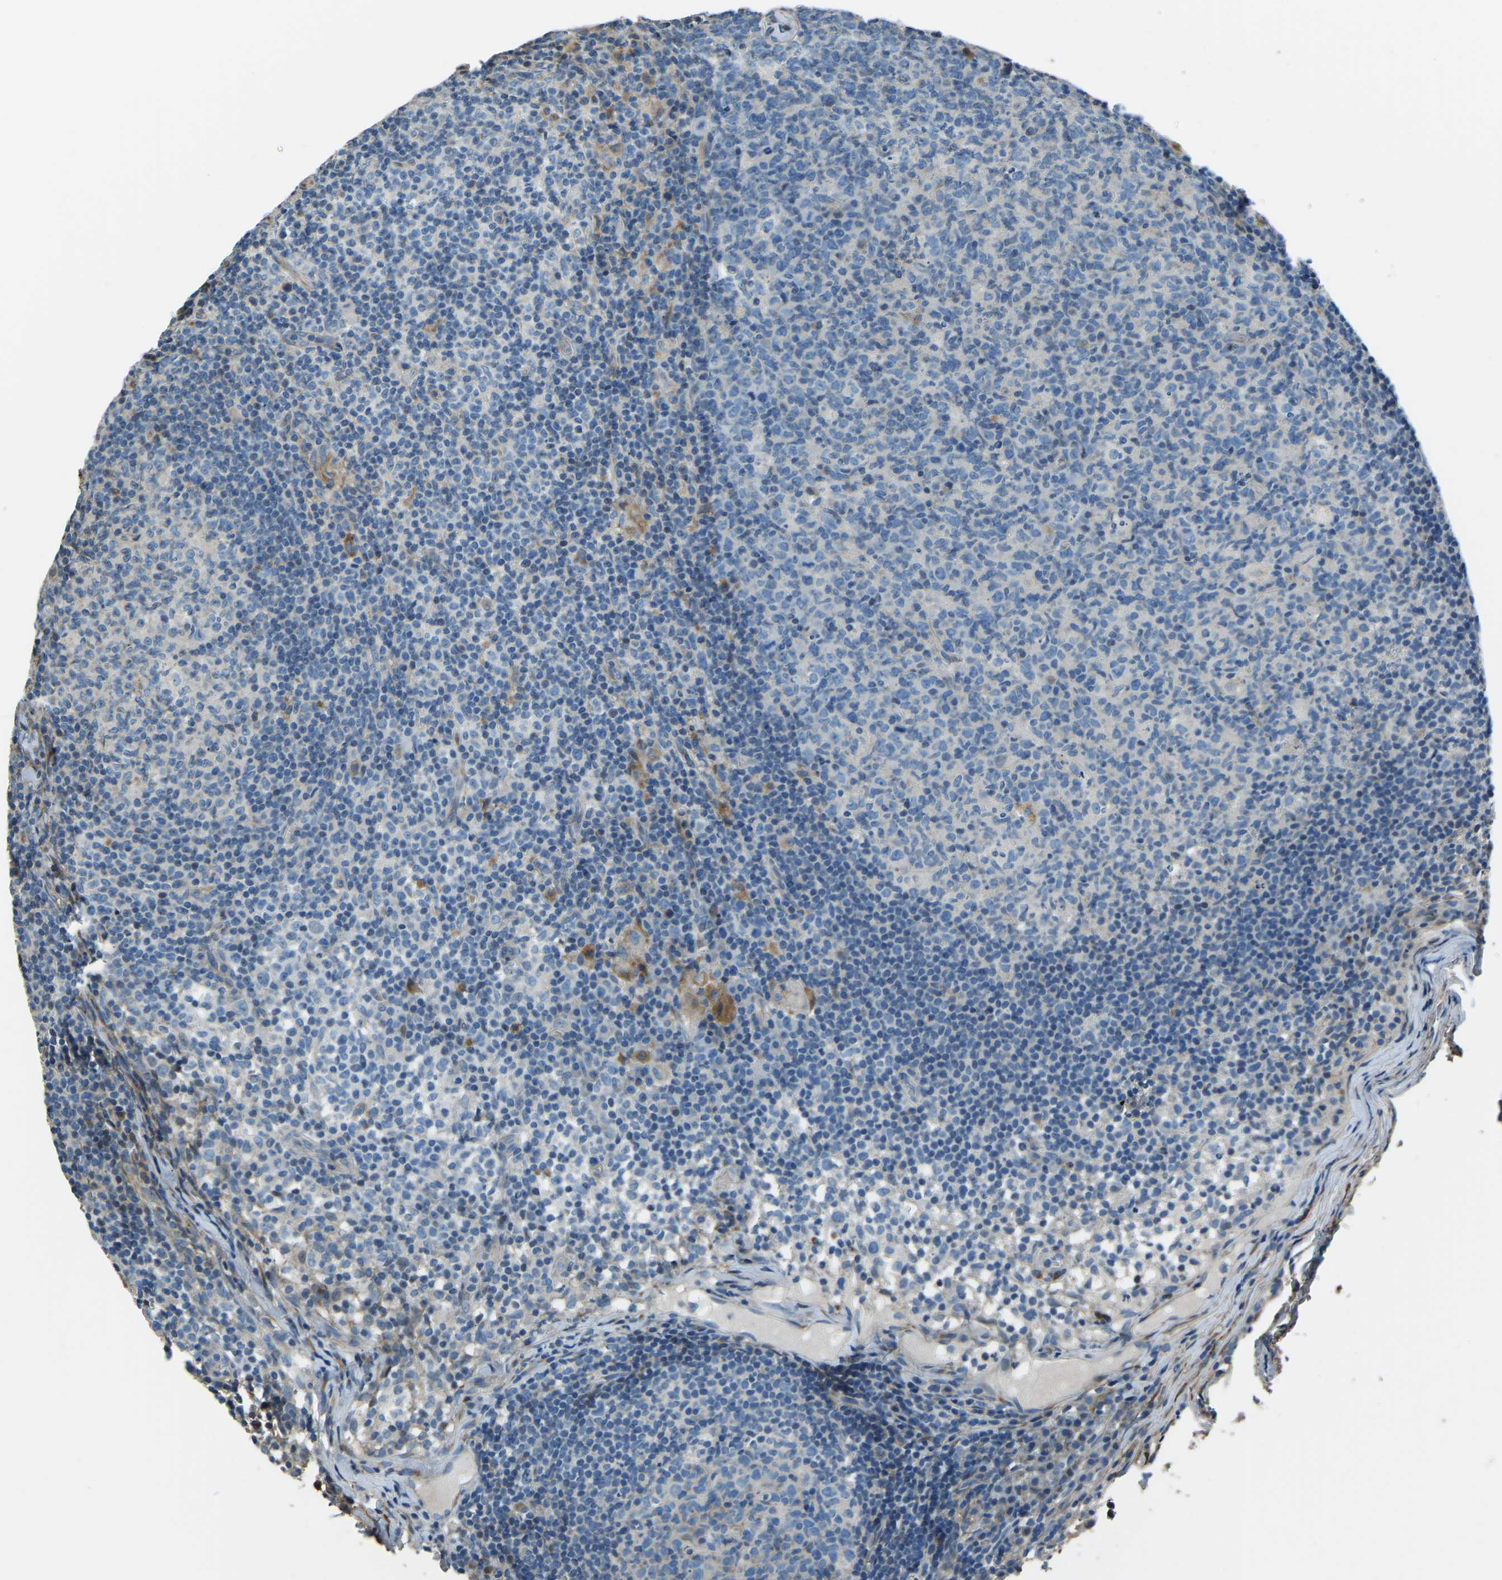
{"staining": {"intensity": "negative", "quantity": "none", "location": "none"}, "tissue": "lymph node", "cell_type": "Germinal center cells", "image_type": "normal", "snomed": [{"axis": "morphology", "description": "Normal tissue, NOS"}, {"axis": "morphology", "description": "Inflammation, NOS"}, {"axis": "topography", "description": "Lymph node"}], "caption": "Immunohistochemistry of unremarkable lymph node reveals no staining in germinal center cells.", "gene": "COL3A1", "patient": {"sex": "male", "age": 55}}